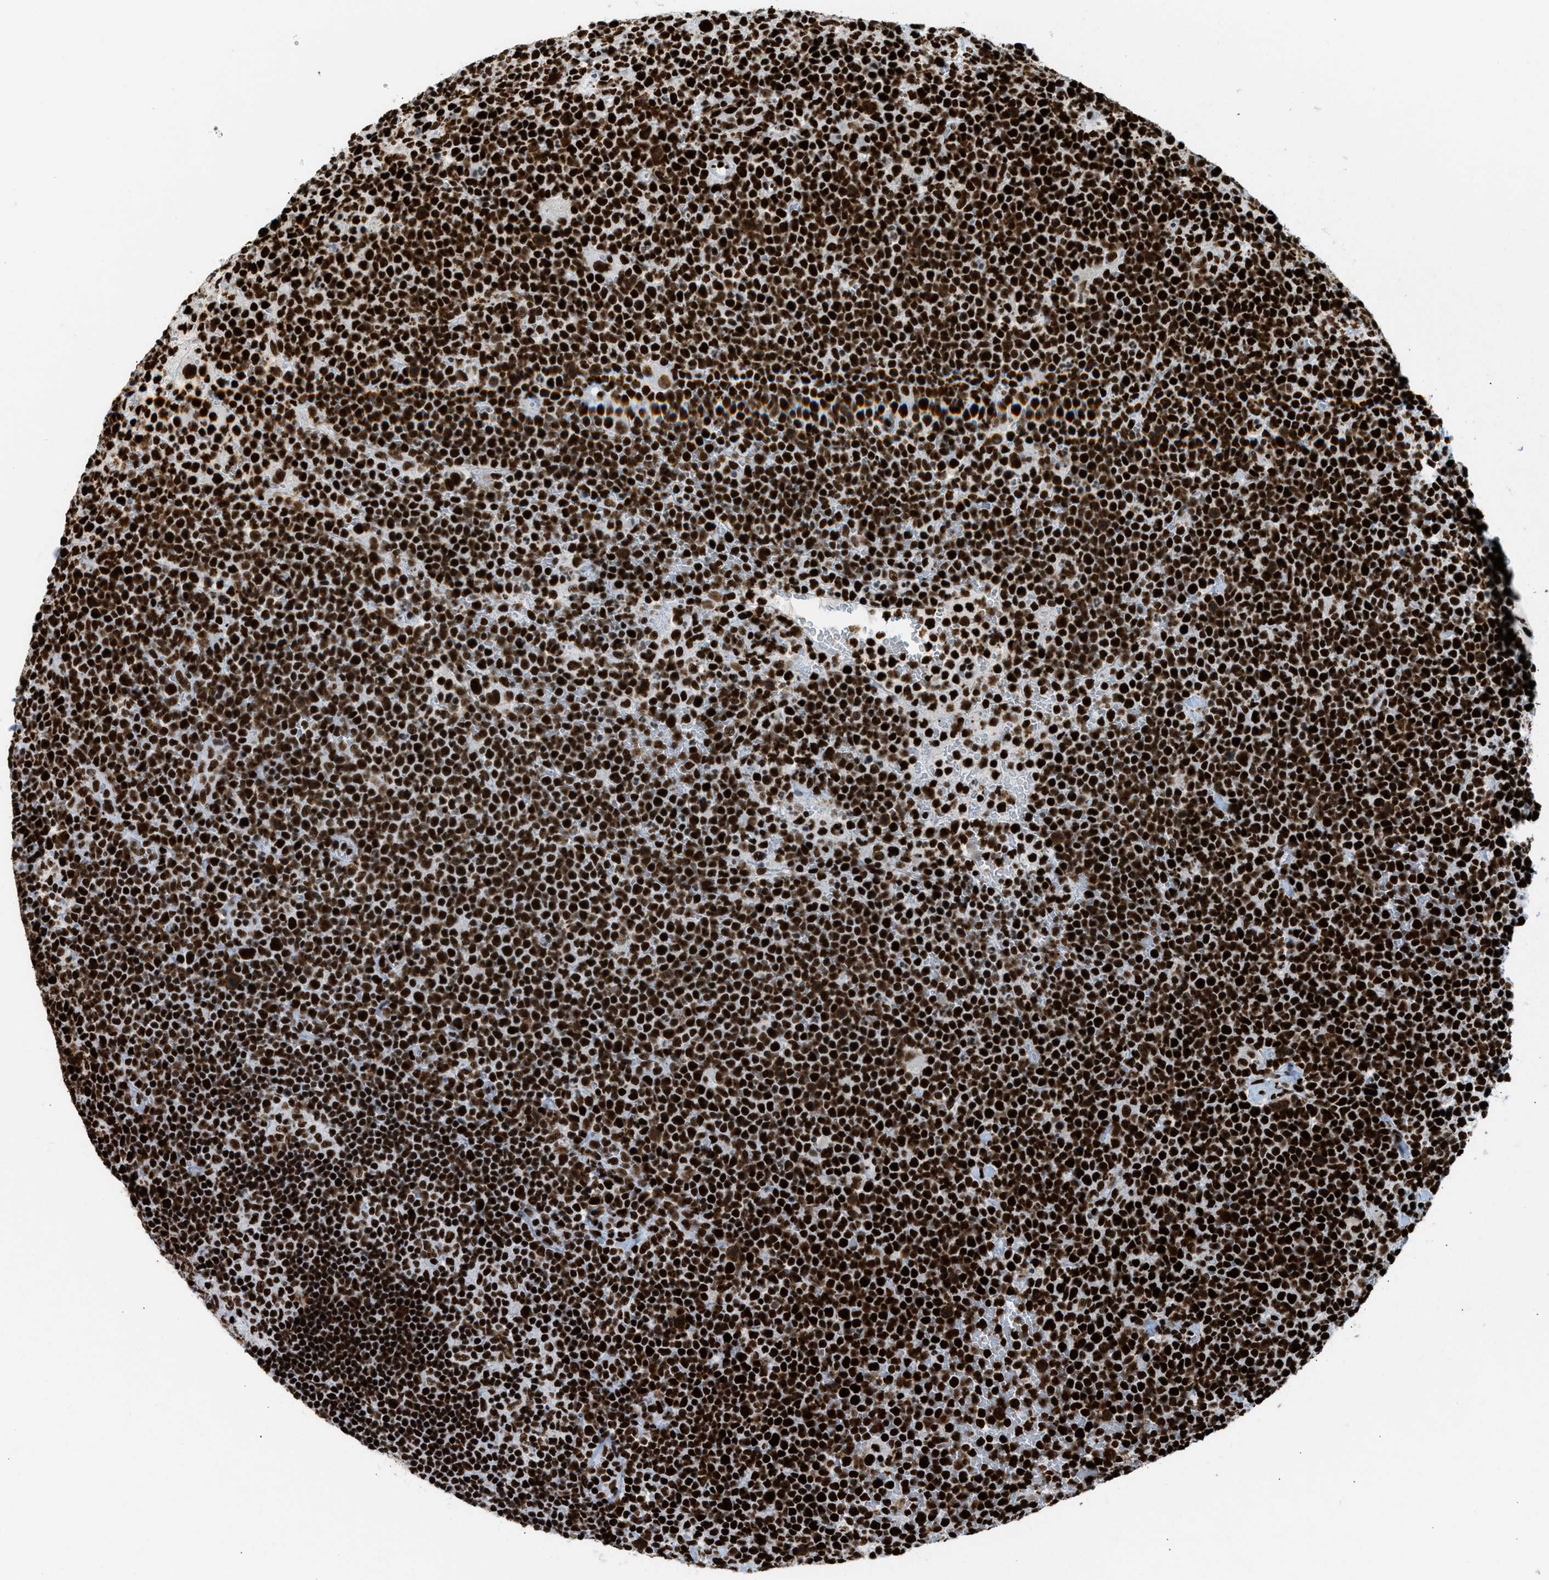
{"staining": {"intensity": "strong", "quantity": ">75%", "location": "cytoplasmic/membranous,nuclear"}, "tissue": "lymphoma", "cell_type": "Tumor cells", "image_type": "cancer", "snomed": [{"axis": "morphology", "description": "Malignant lymphoma, non-Hodgkin's type, High grade"}, {"axis": "topography", "description": "Lymph node"}], "caption": "Tumor cells show strong cytoplasmic/membranous and nuclear positivity in about >75% of cells in high-grade malignant lymphoma, non-Hodgkin's type.", "gene": "PIF1", "patient": {"sex": "male", "age": 61}}